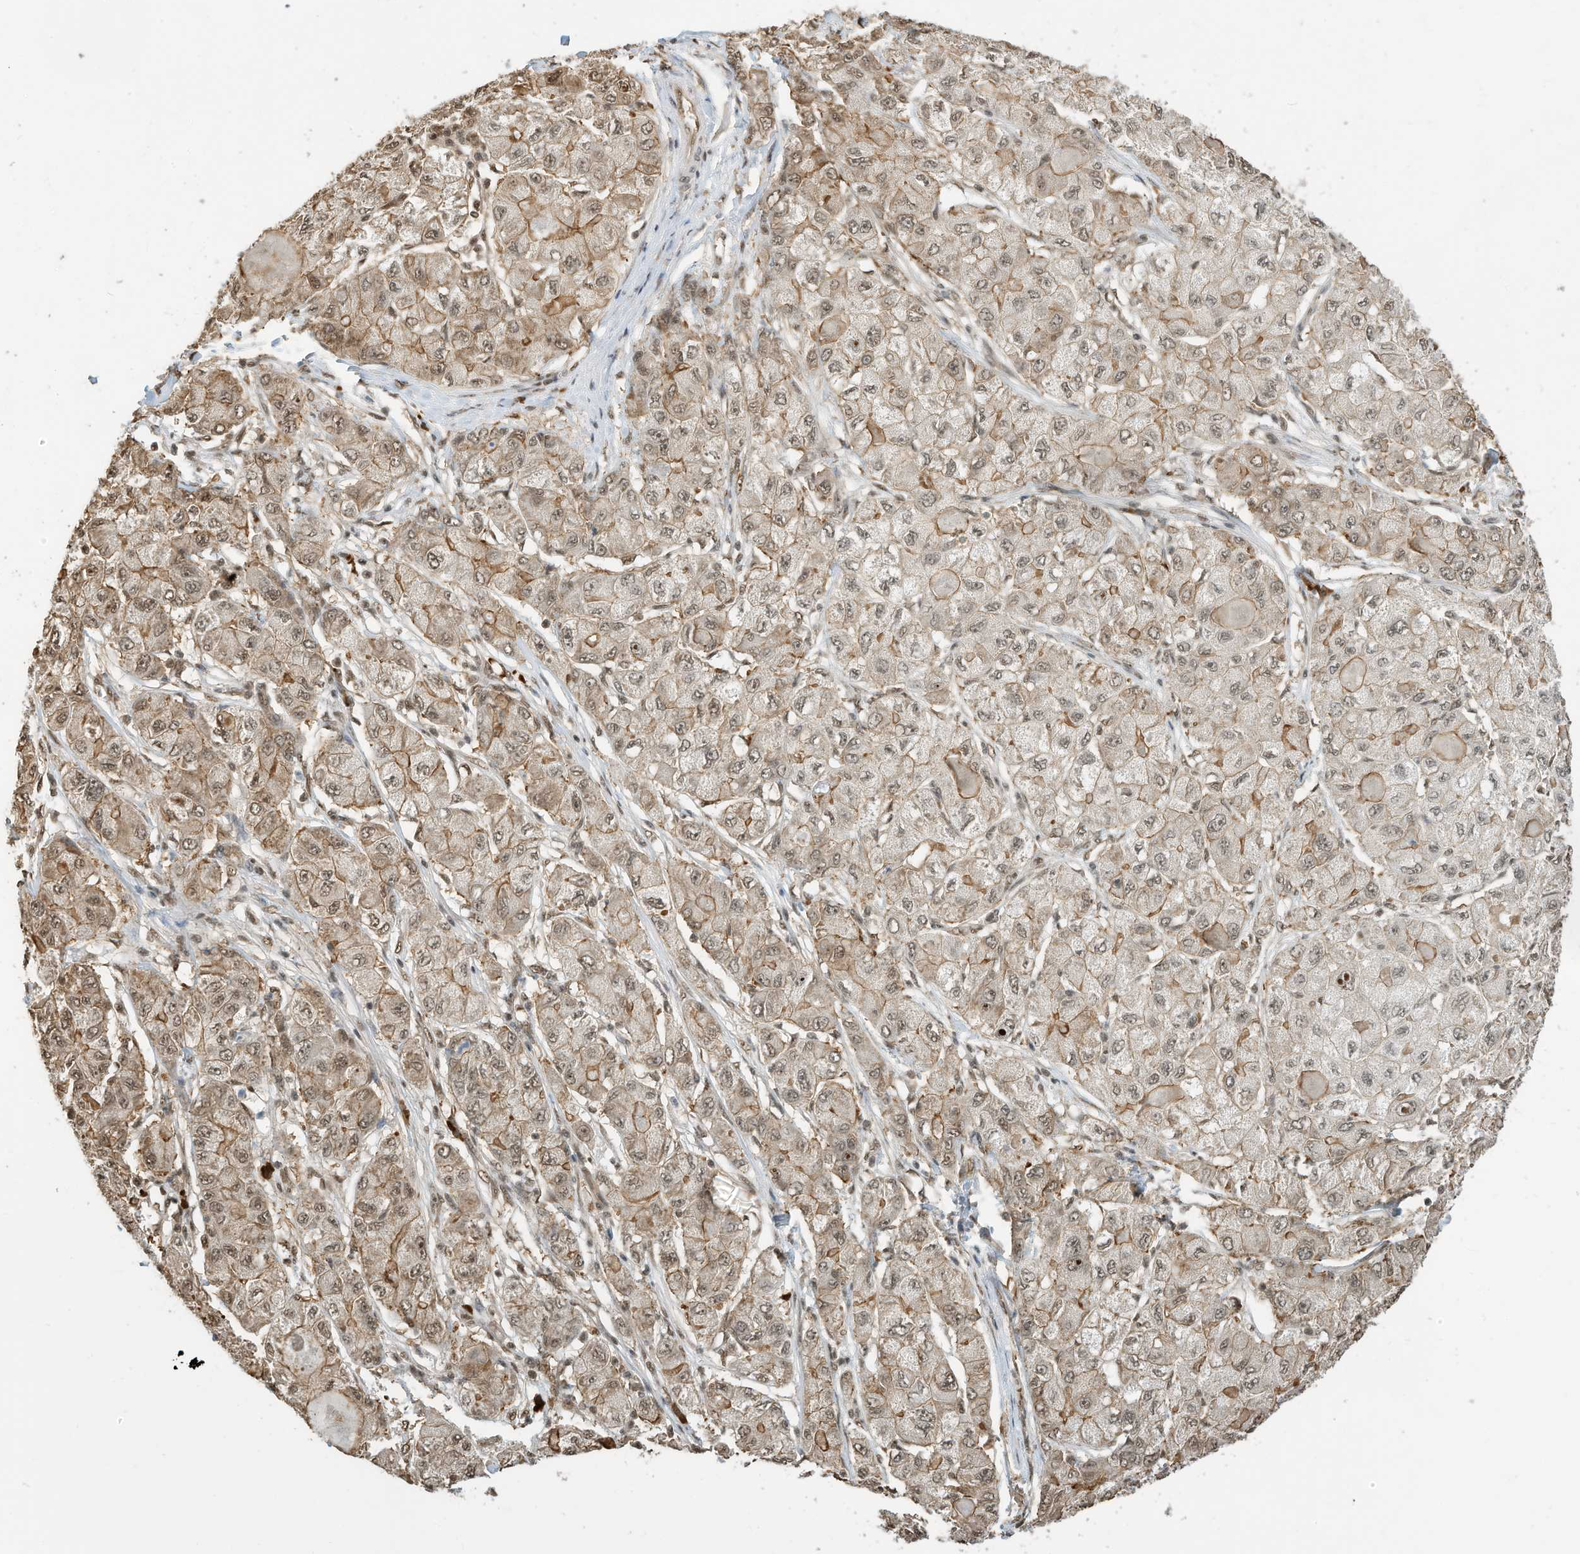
{"staining": {"intensity": "weak", "quantity": ">75%", "location": "cytoplasmic/membranous,nuclear"}, "tissue": "liver cancer", "cell_type": "Tumor cells", "image_type": "cancer", "snomed": [{"axis": "morphology", "description": "Carcinoma, Hepatocellular, NOS"}, {"axis": "topography", "description": "Liver"}], "caption": "IHC image of neoplastic tissue: liver cancer (hepatocellular carcinoma) stained using IHC reveals low levels of weak protein expression localized specifically in the cytoplasmic/membranous and nuclear of tumor cells, appearing as a cytoplasmic/membranous and nuclear brown color.", "gene": "ZNF195", "patient": {"sex": "male", "age": 80}}